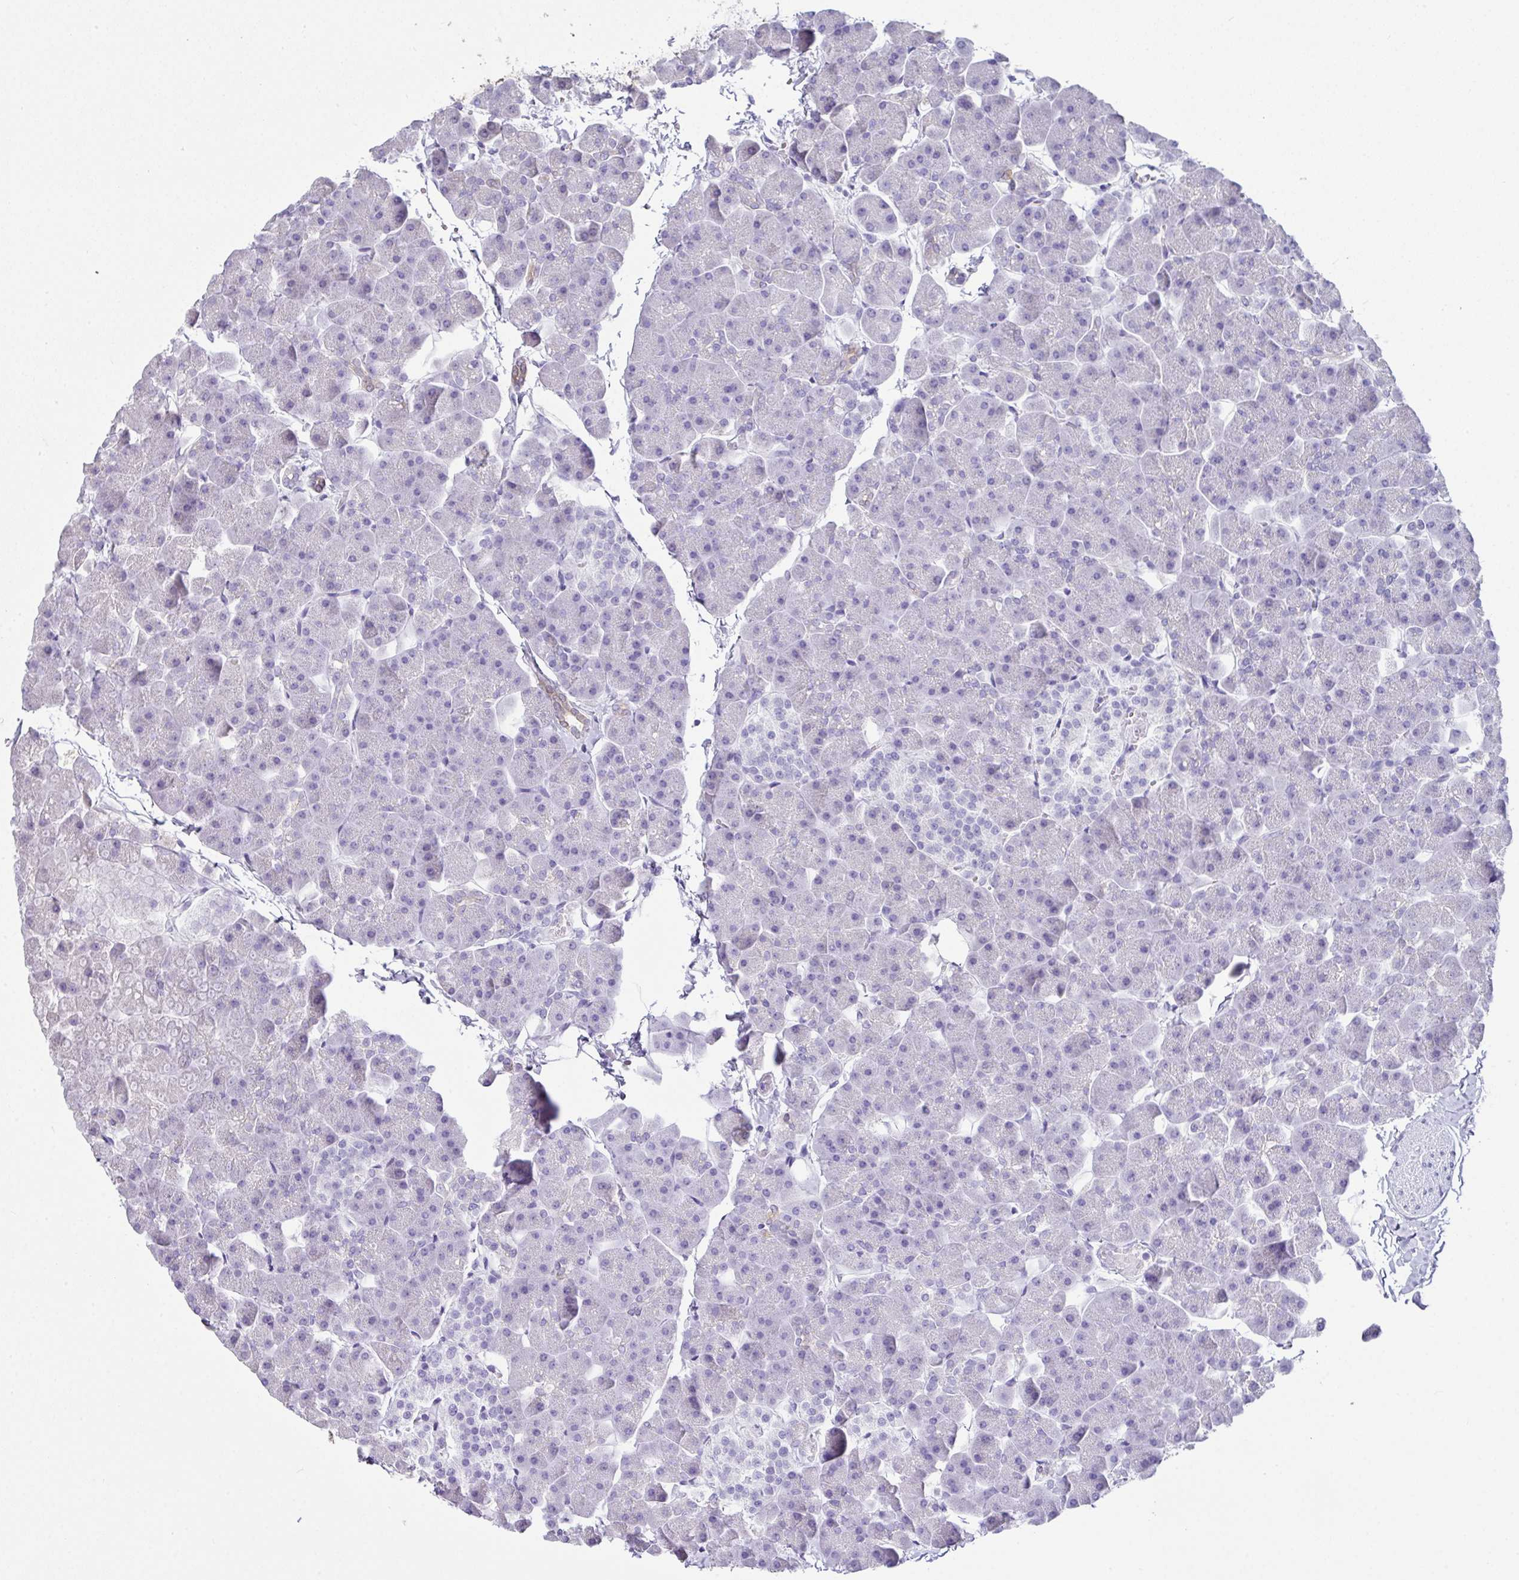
{"staining": {"intensity": "moderate", "quantity": "<25%", "location": "cytoplasmic/membranous"}, "tissue": "pancreas", "cell_type": "Exocrine glandular cells", "image_type": "normal", "snomed": [{"axis": "morphology", "description": "Normal tissue, NOS"}, {"axis": "topography", "description": "Pancreas"}], "caption": "Immunohistochemical staining of benign human pancreas shows low levels of moderate cytoplasmic/membranous expression in approximately <25% of exocrine glandular cells. The protein of interest is stained brown, and the nuclei are stained in blue (DAB IHC with brightfield microscopy, high magnification).", "gene": "LGALS4", "patient": {"sex": "male", "age": 35}}